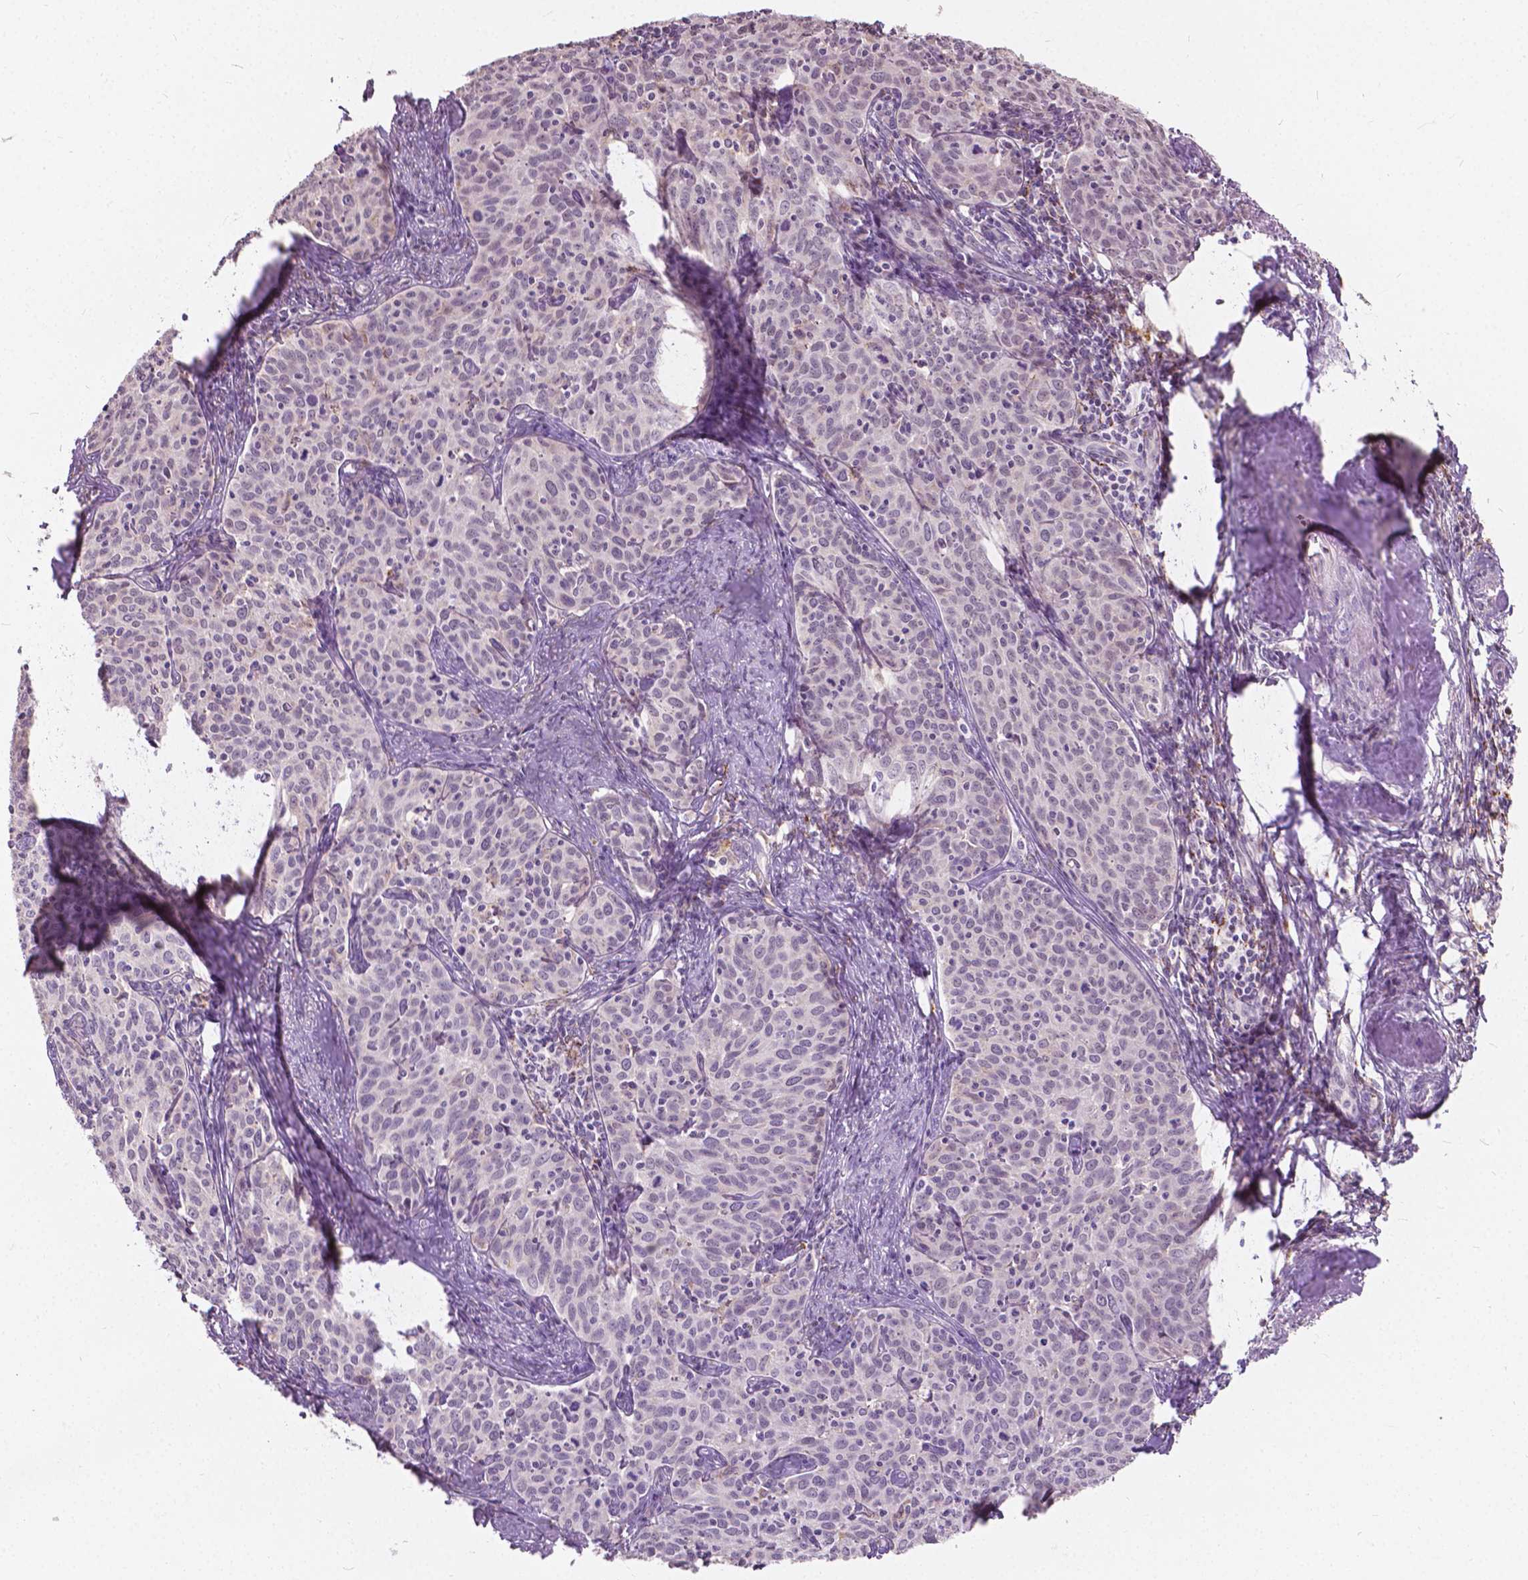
{"staining": {"intensity": "negative", "quantity": "none", "location": "none"}, "tissue": "cervical cancer", "cell_type": "Tumor cells", "image_type": "cancer", "snomed": [{"axis": "morphology", "description": "Squamous cell carcinoma, NOS"}, {"axis": "topography", "description": "Cervix"}], "caption": "A photomicrograph of human cervical cancer is negative for staining in tumor cells.", "gene": "DLX6", "patient": {"sex": "female", "age": 62}}